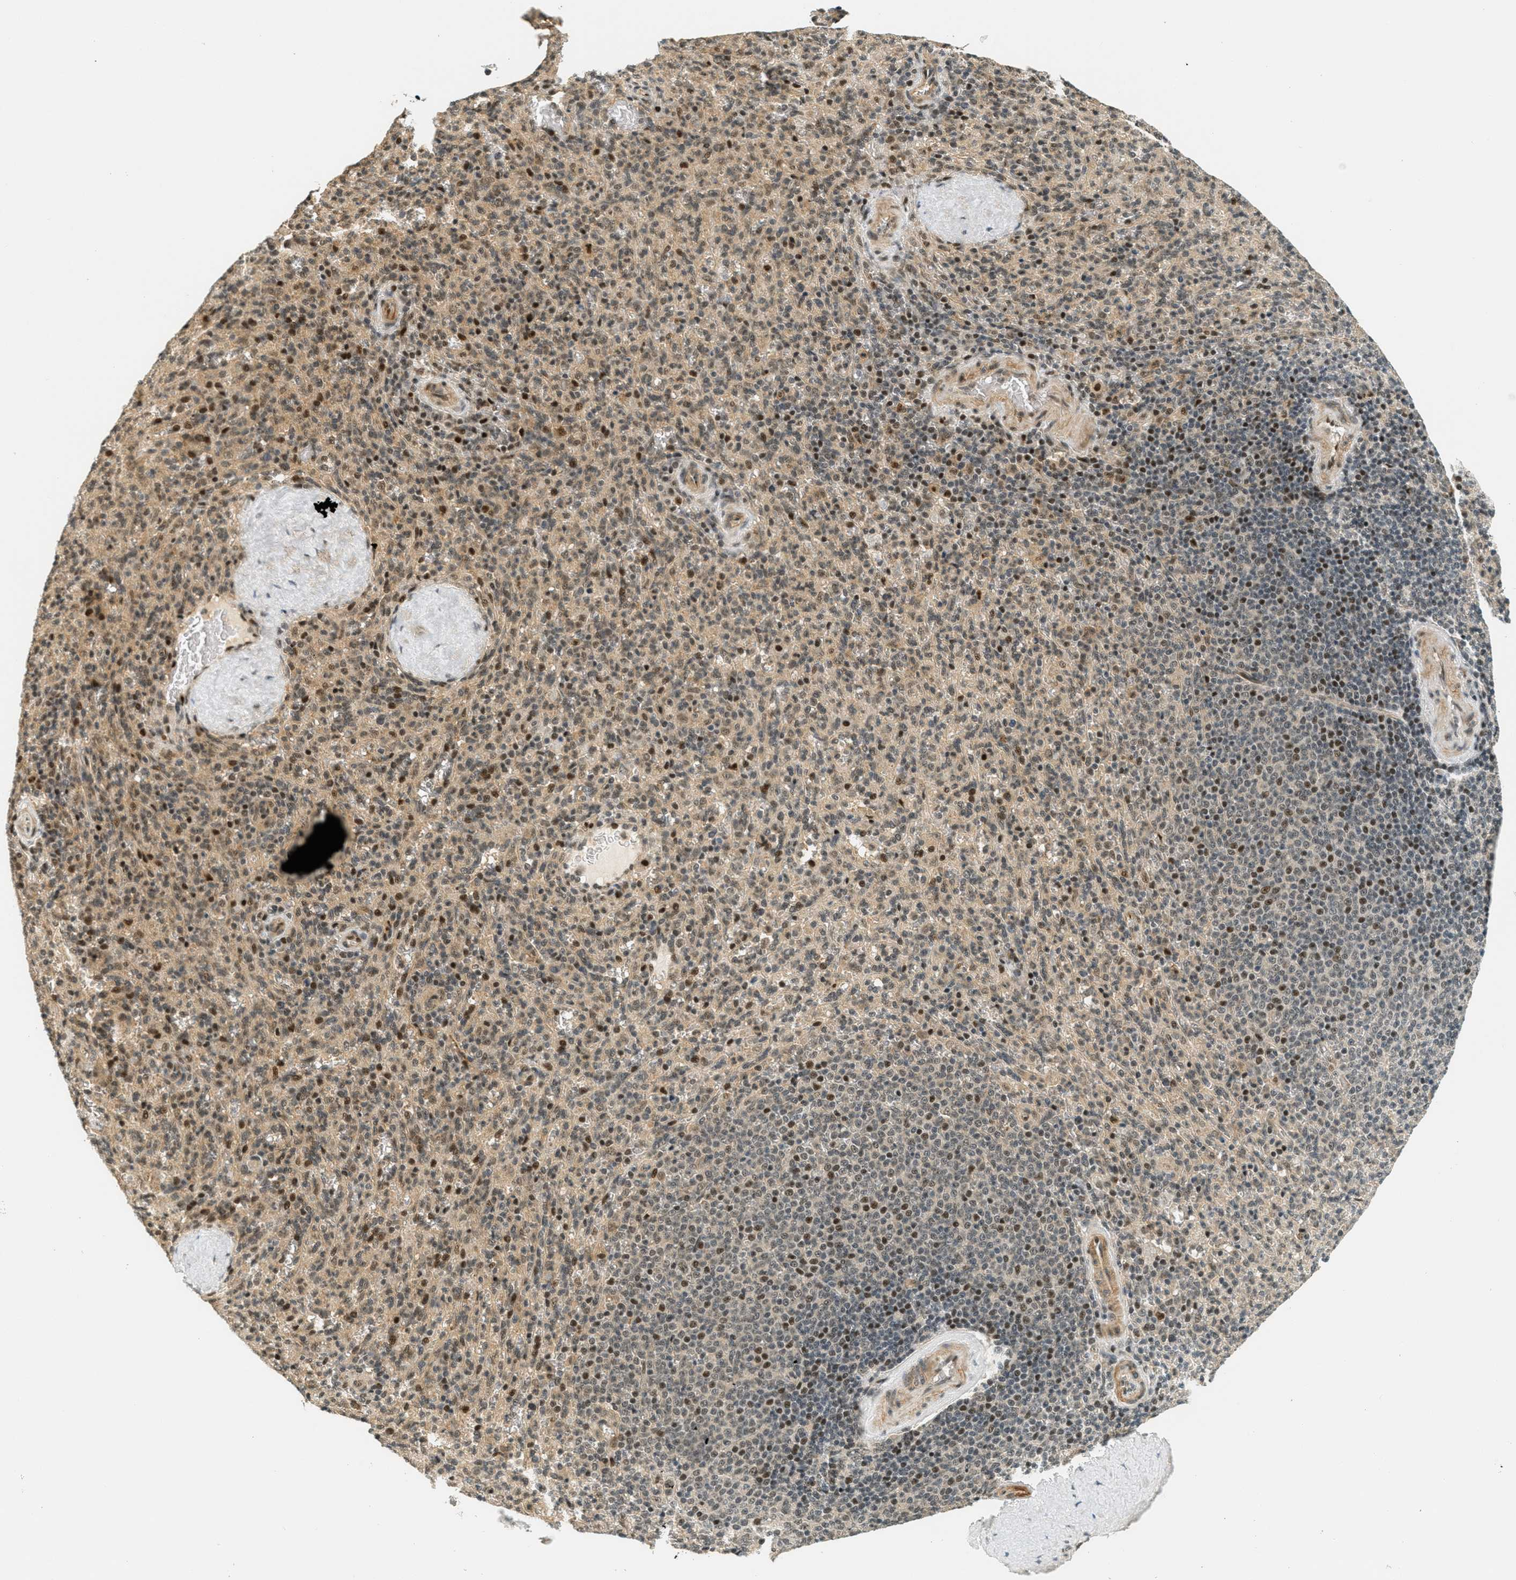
{"staining": {"intensity": "moderate", "quantity": "25%-75%", "location": "cytoplasmic/membranous,nuclear"}, "tissue": "spleen", "cell_type": "Cells in red pulp", "image_type": "normal", "snomed": [{"axis": "morphology", "description": "Normal tissue, NOS"}, {"axis": "topography", "description": "Spleen"}], "caption": "Immunohistochemistry staining of normal spleen, which displays medium levels of moderate cytoplasmic/membranous,nuclear expression in about 25%-75% of cells in red pulp indicating moderate cytoplasmic/membranous,nuclear protein expression. The staining was performed using DAB (brown) for protein detection and nuclei were counterstained in hematoxylin (blue).", "gene": "FOXM1", "patient": {"sex": "male", "age": 36}}